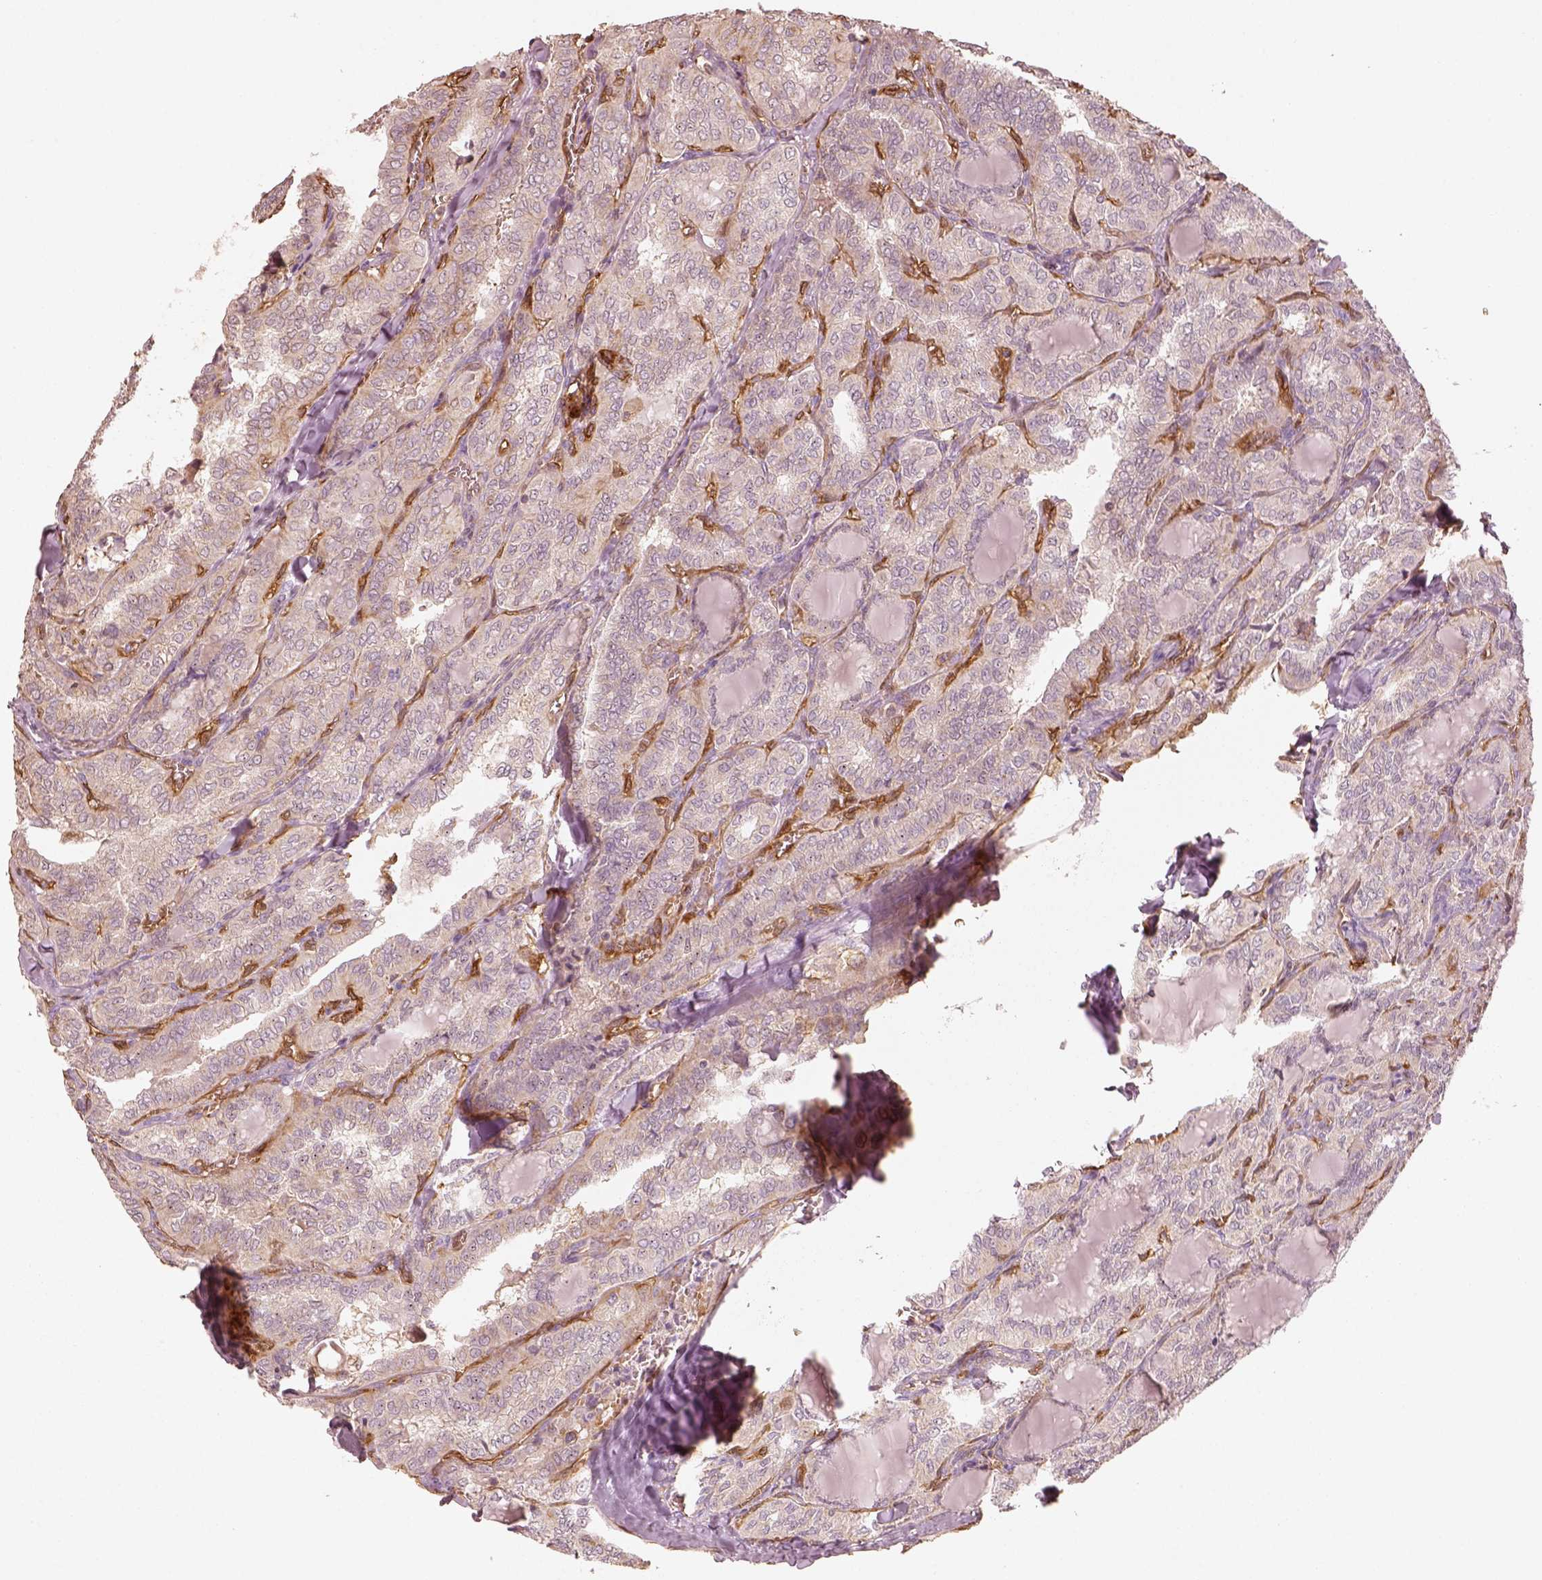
{"staining": {"intensity": "negative", "quantity": "none", "location": "none"}, "tissue": "thyroid cancer", "cell_type": "Tumor cells", "image_type": "cancer", "snomed": [{"axis": "morphology", "description": "Papillary adenocarcinoma, NOS"}, {"axis": "topography", "description": "Thyroid gland"}], "caption": "The histopathology image displays no staining of tumor cells in thyroid cancer. (DAB (3,3'-diaminobenzidine) IHC, high magnification).", "gene": "FSCN1", "patient": {"sex": "female", "age": 41}}